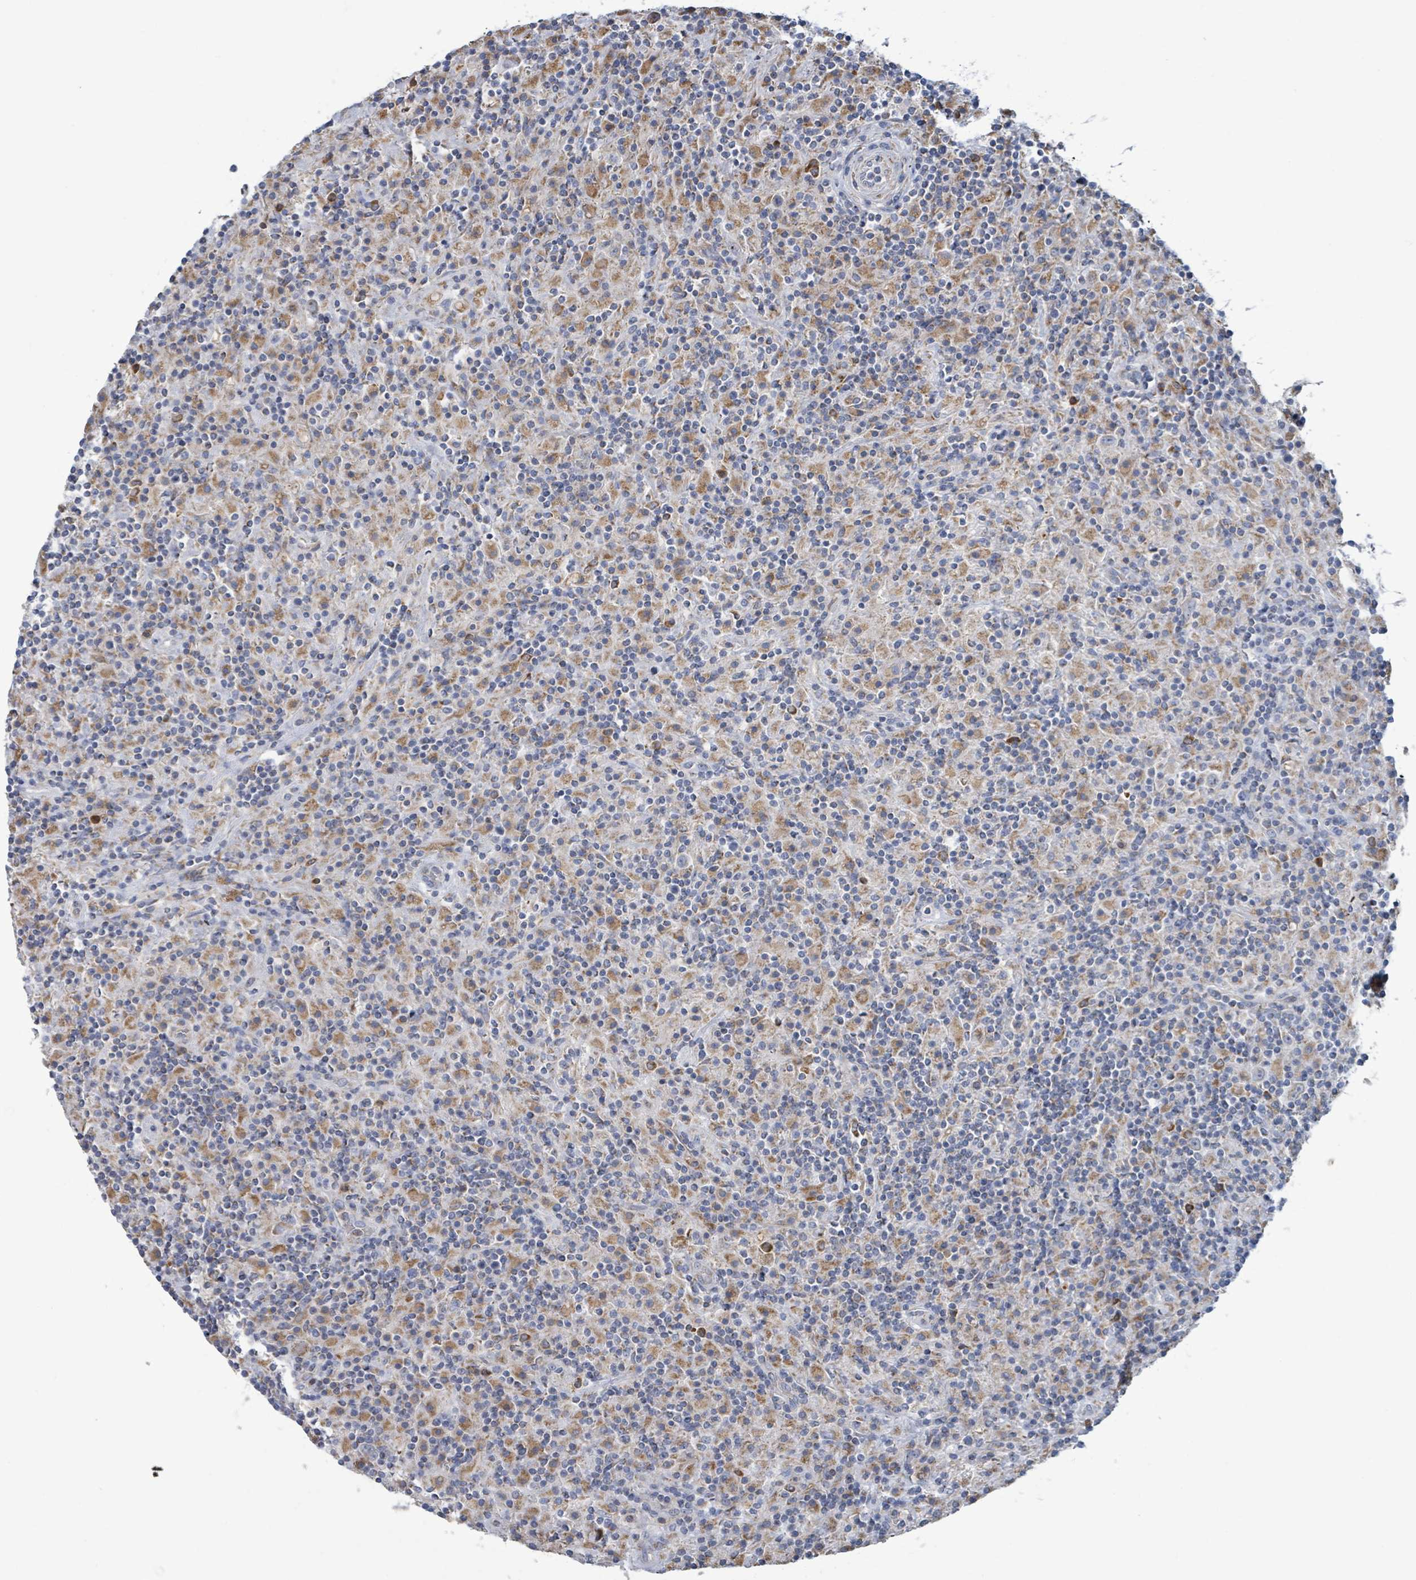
{"staining": {"intensity": "weak", "quantity": "25%-75%", "location": "cytoplasmic/membranous"}, "tissue": "lymphoma", "cell_type": "Tumor cells", "image_type": "cancer", "snomed": [{"axis": "morphology", "description": "Hodgkin's disease, NOS"}, {"axis": "topography", "description": "Lymph node"}], "caption": "Protein staining exhibits weak cytoplasmic/membranous positivity in about 25%-75% of tumor cells in lymphoma.", "gene": "AKR1C4", "patient": {"sex": "male", "age": 70}}